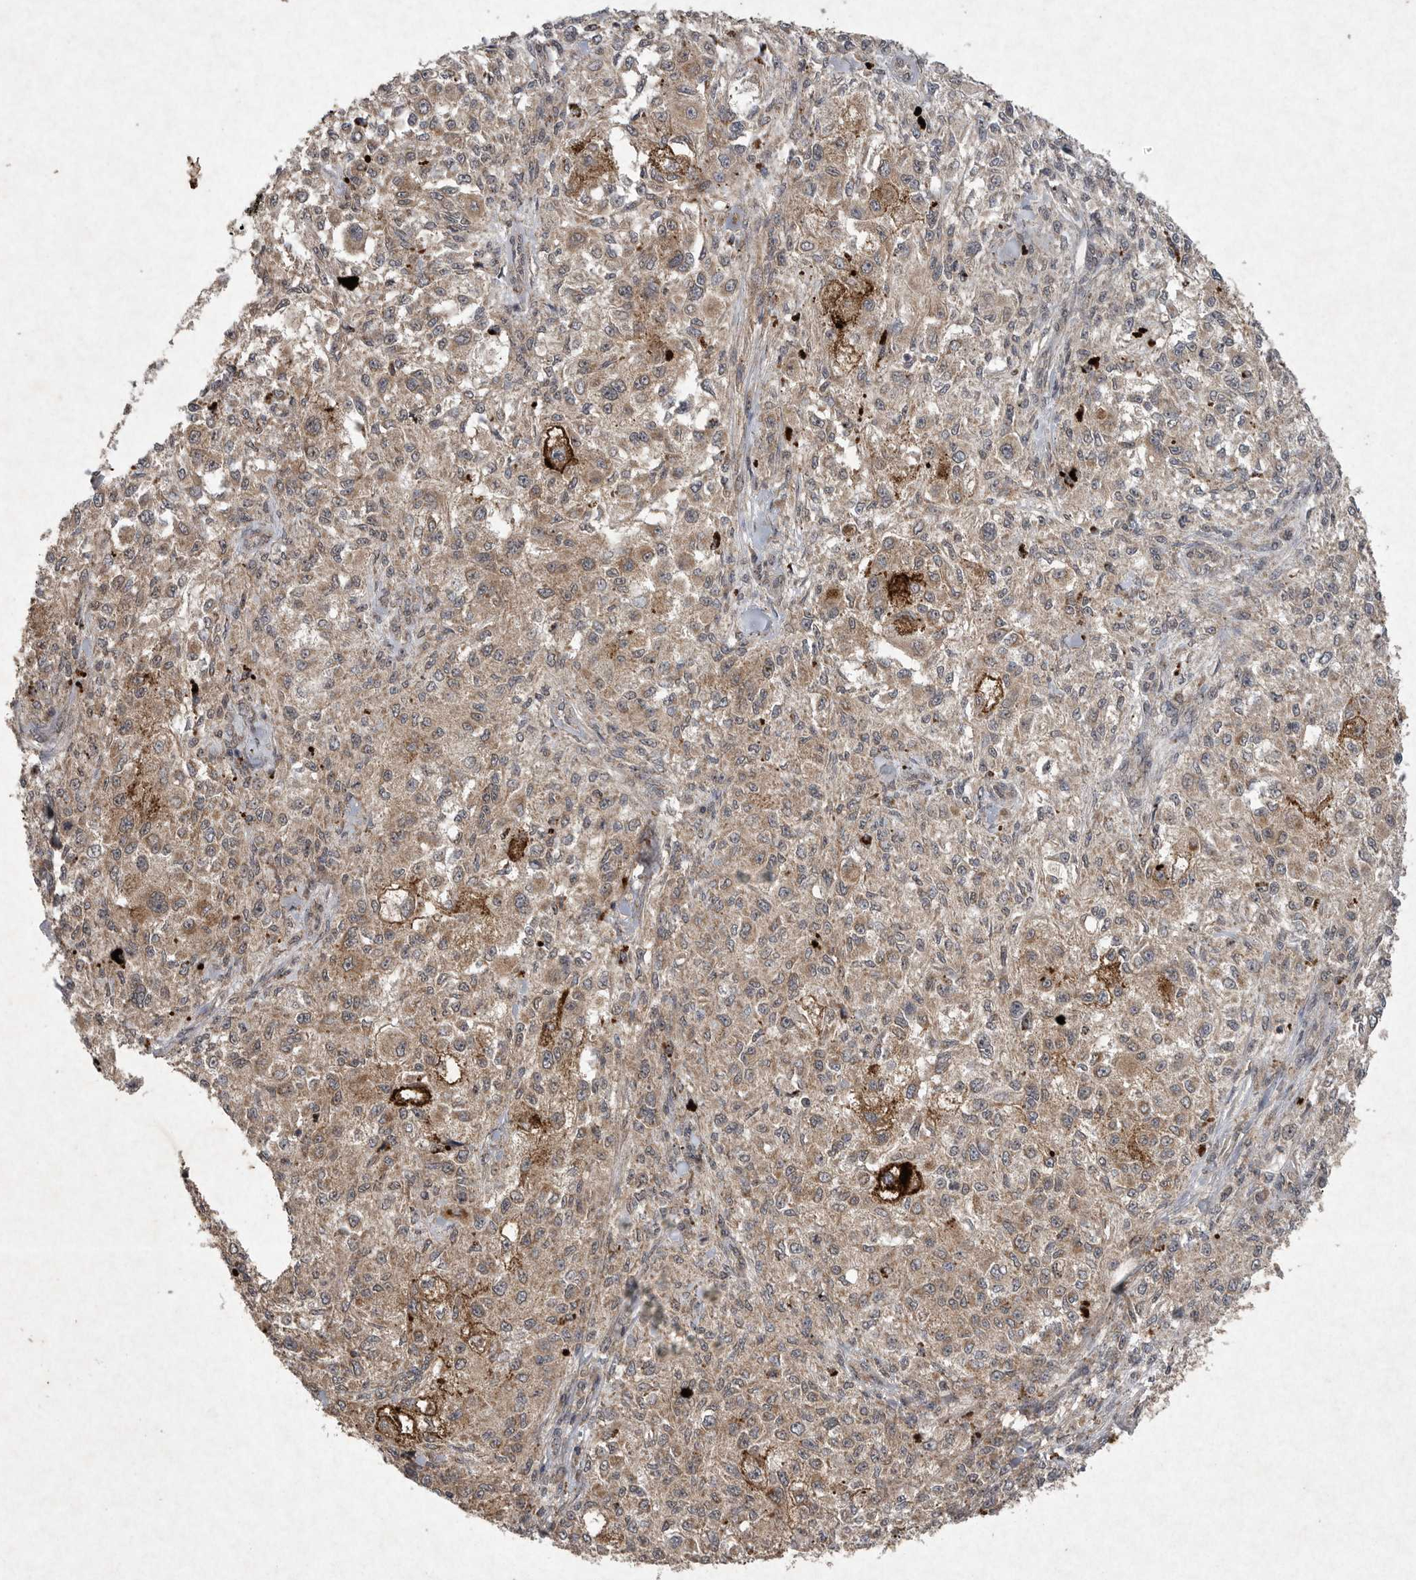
{"staining": {"intensity": "moderate", "quantity": ">75%", "location": "cytoplasmic/membranous"}, "tissue": "melanoma", "cell_type": "Tumor cells", "image_type": "cancer", "snomed": [{"axis": "morphology", "description": "Necrosis, NOS"}, {"axis": "morphology", "description": "Malignant melanoma, NOS"}, {"axis": "topography", "description": "Skin"}], "caption": "Immunohistochemistry of melanoma reveals medium levels of moderate cytoplasmic/membranous positivity in approximately >75% of tumor cells. Ihc stains the protein of interest in brown and the nuclei are stained blue.", "gene": "DDR1", "patient": {"sex": "female", "age": 87}}